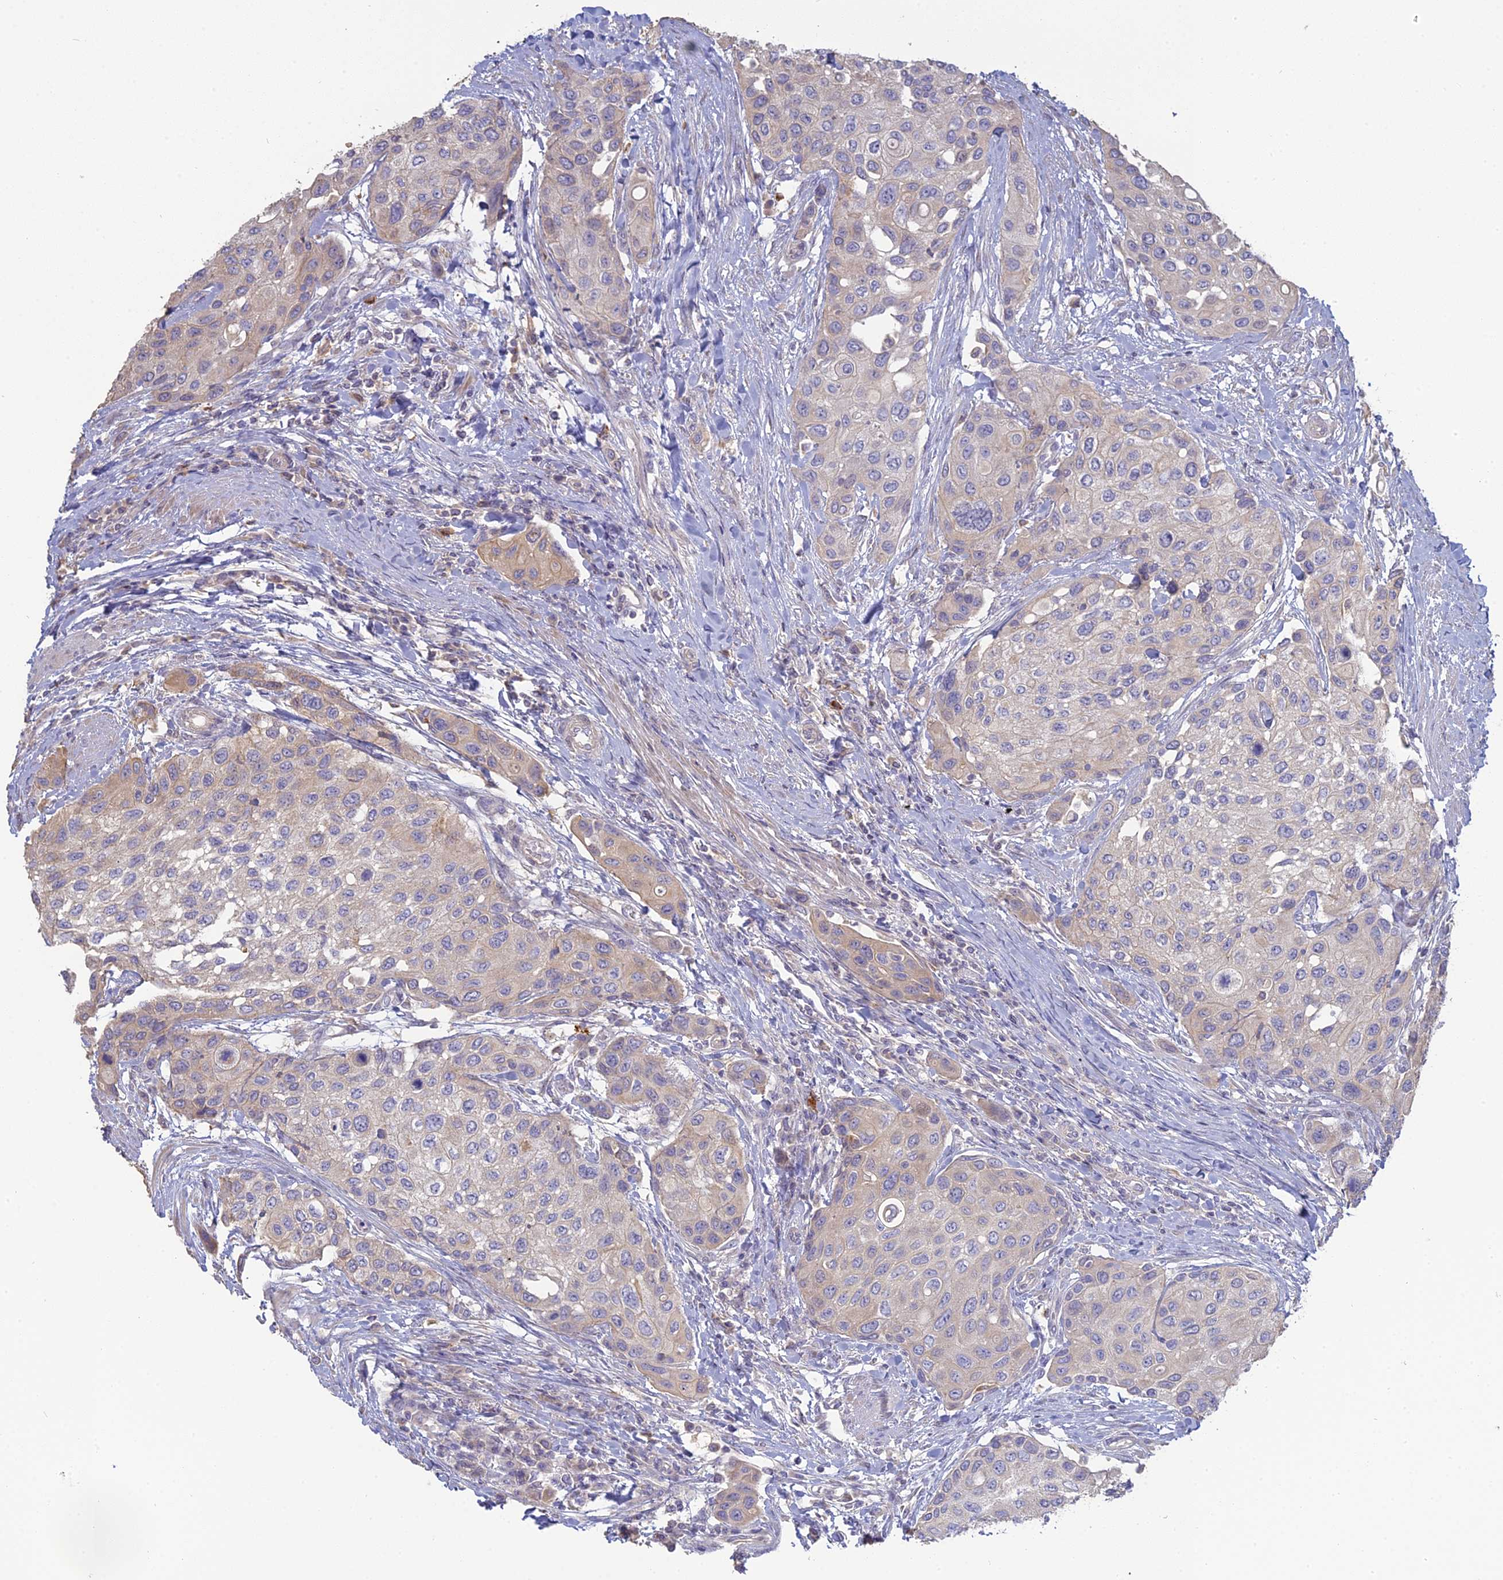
{"staining": {"intensity": "weak", "quantity": "<25%", "location": "cytoplasmic/membranous"}, "tissue": "urothelial cancer", "cell_type": "Tumor cells", "image_type": "cancer", "snomed": [{"axis": "morphology", "description": "Normal tissue, NOS"}, {"axis": "morphology", "description": "Urothelial carcinoma, High grade"}, {"axis": "topography", "description": "Vascular tissue"}, {"axis": "topography", "description": "Urinary bladder"}], "caption": "An immunohistochemistry histopathology image of urothelial carcinoma (high-grade) is shown. There is no staining in tumor cells of urothelial carcinoma (high-grade). (Stains: DAB (3,3'-diaminobenzidine) IHC with hematoxylin counter stain, Microscopy: brightfield microscopy at high magnification).", "gene": "SFT2D2", "patient": {"sex": "female", "age": 56}}